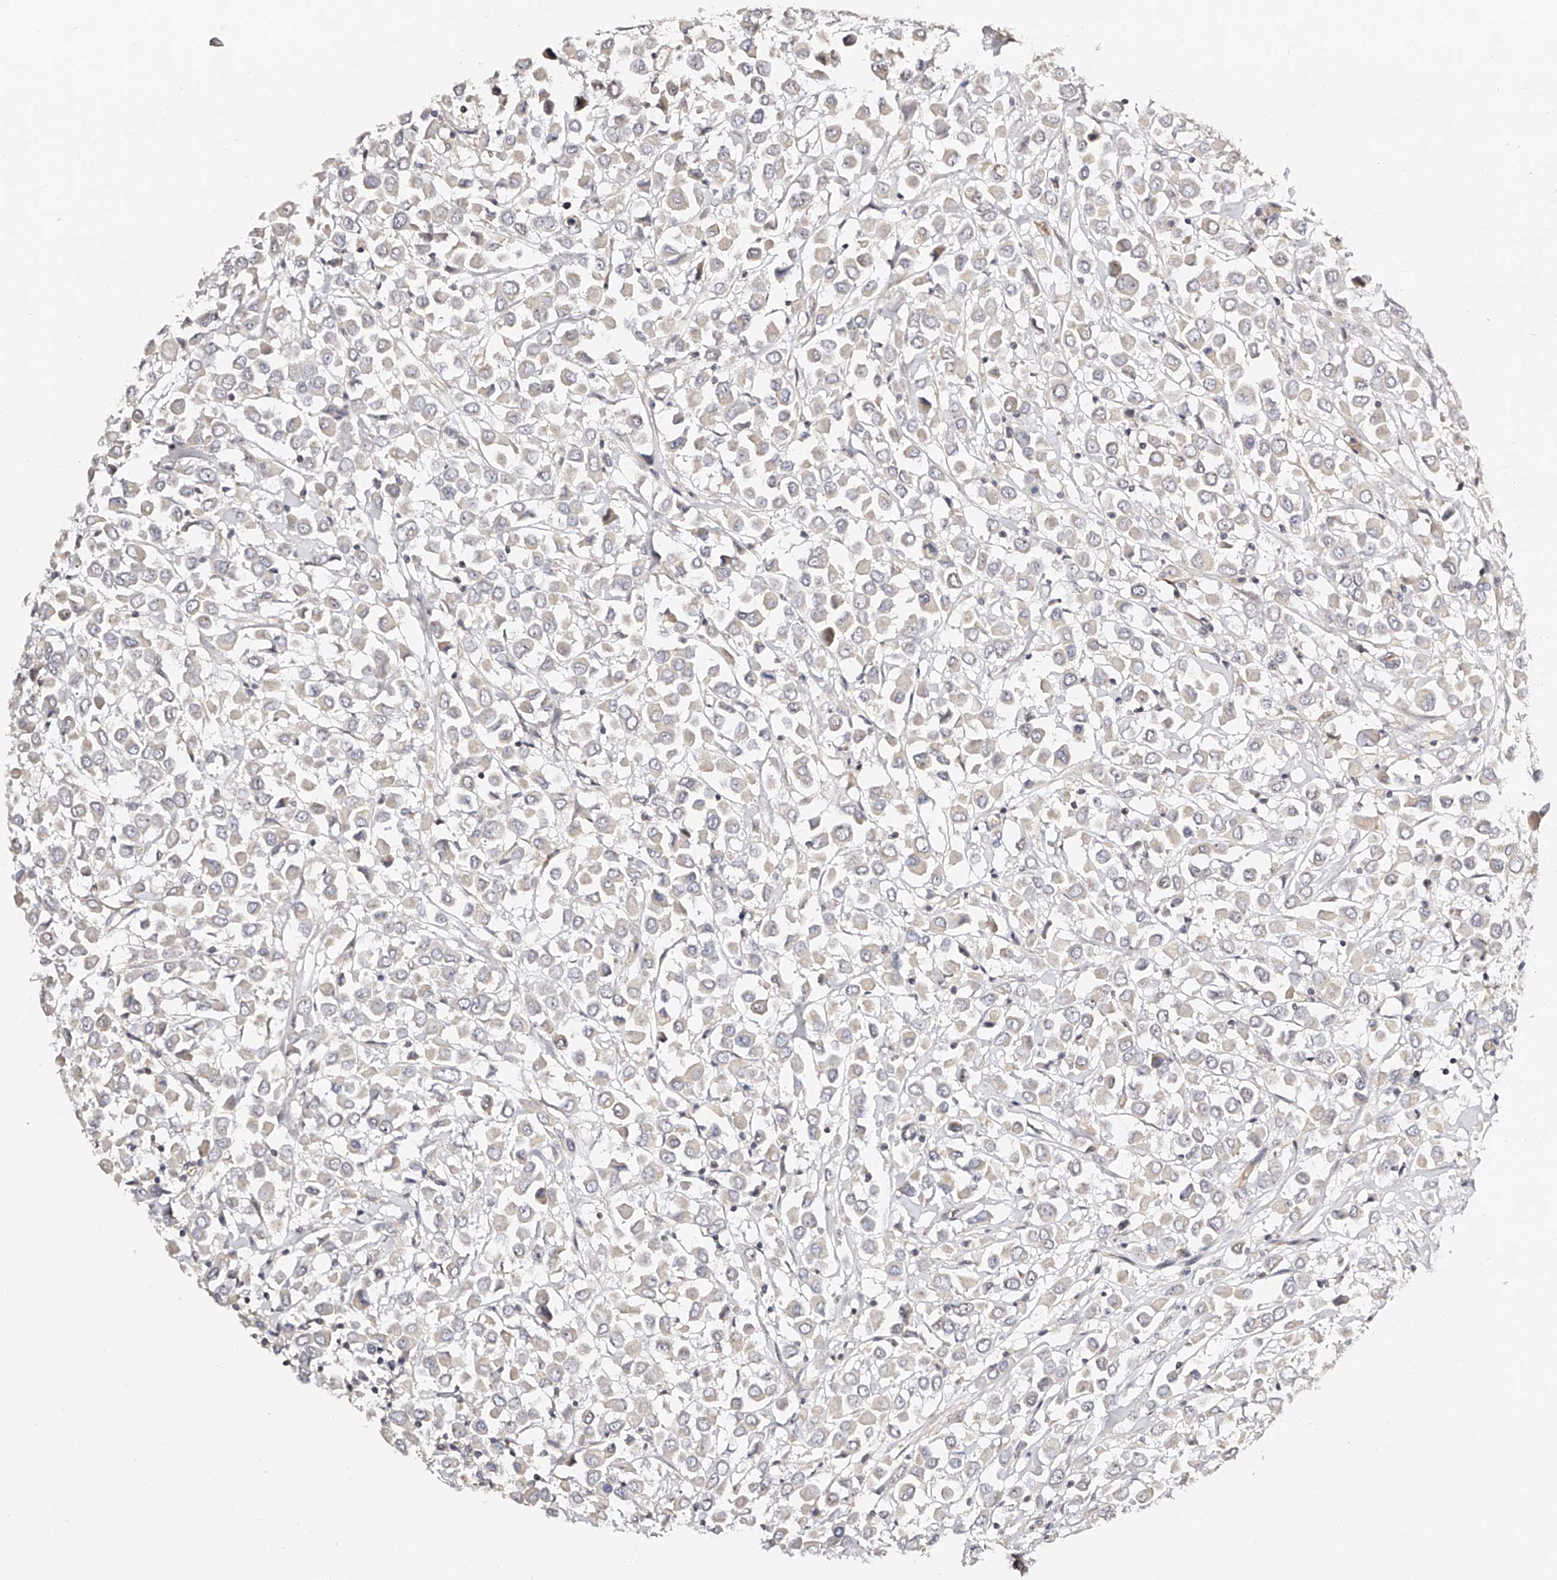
{"staining": {"intensity": "negative", "quantity": "none", "location": "none"}, "tissue": "breast cancer", "cell_type": "Tumor cells", "image_type": "cancer", "snomed": [{"axis": "morphology", "description": "Duct carcinoma"}, {"axis": "topography", "description": "Breast"}], "caption": "Immunohistochemistry (IHC) of breast cancer (intraductal carcinoma) reveals no staining in tumor cells.", "gene": "ZNF789", "patient": {"sex": "female", "age": 61}}